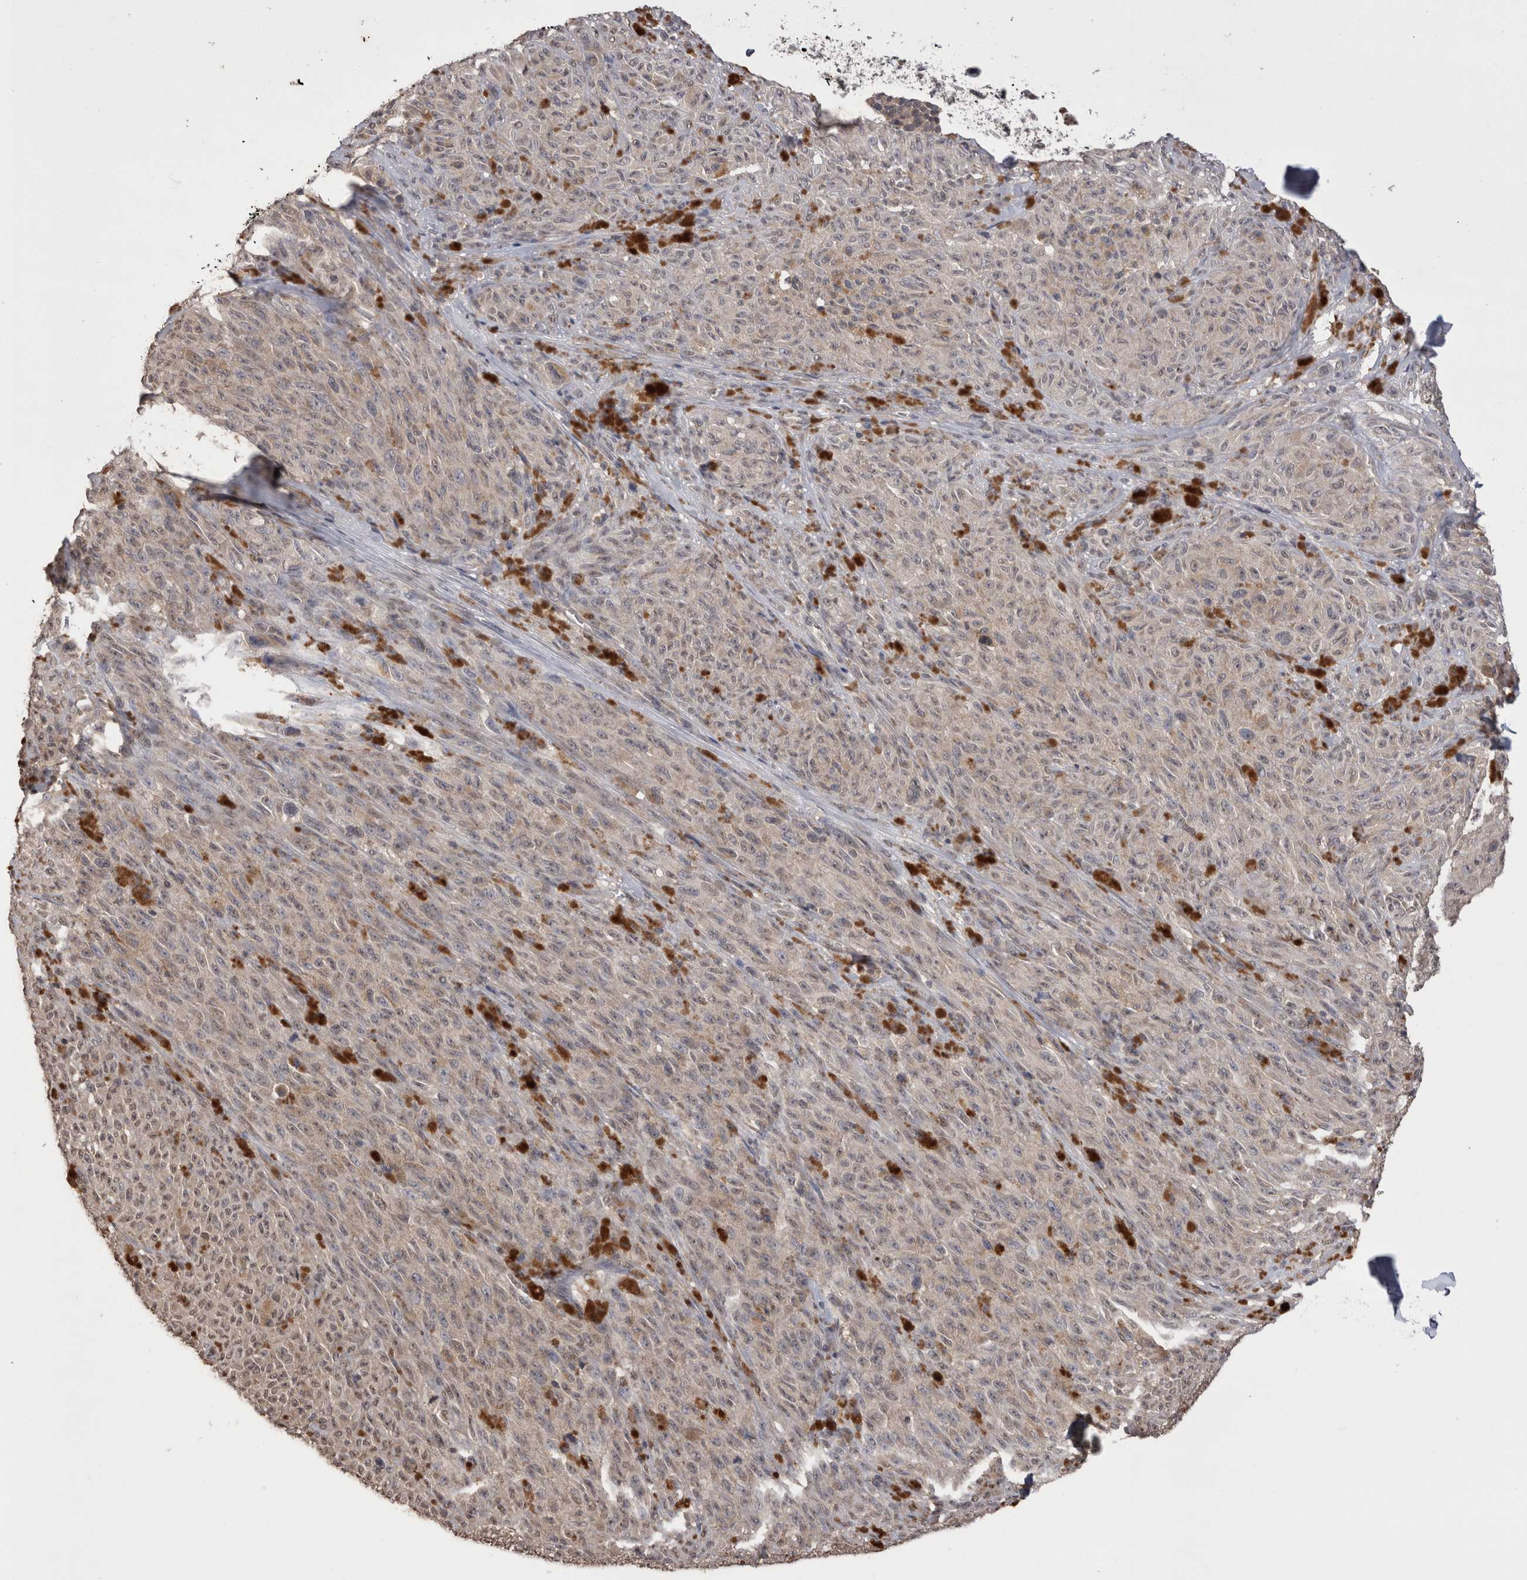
{"staining": {"intensity": "negative", "quantity": "none", "location": "none"}, "tissue": "melanoma", "cell_type": "Tumor cells", "image_type": "cancer", "snomed": [{"axis": "morphology", "description": "Malignant melanoma, NOS"}, {"axis": "topography", "description": "Skin"}], "caption": "The photomicrograph exhibits no staining of tumor cells in melanoma.", "gene": "GRK5", "patient": {"sex": "female", "age": 82}}